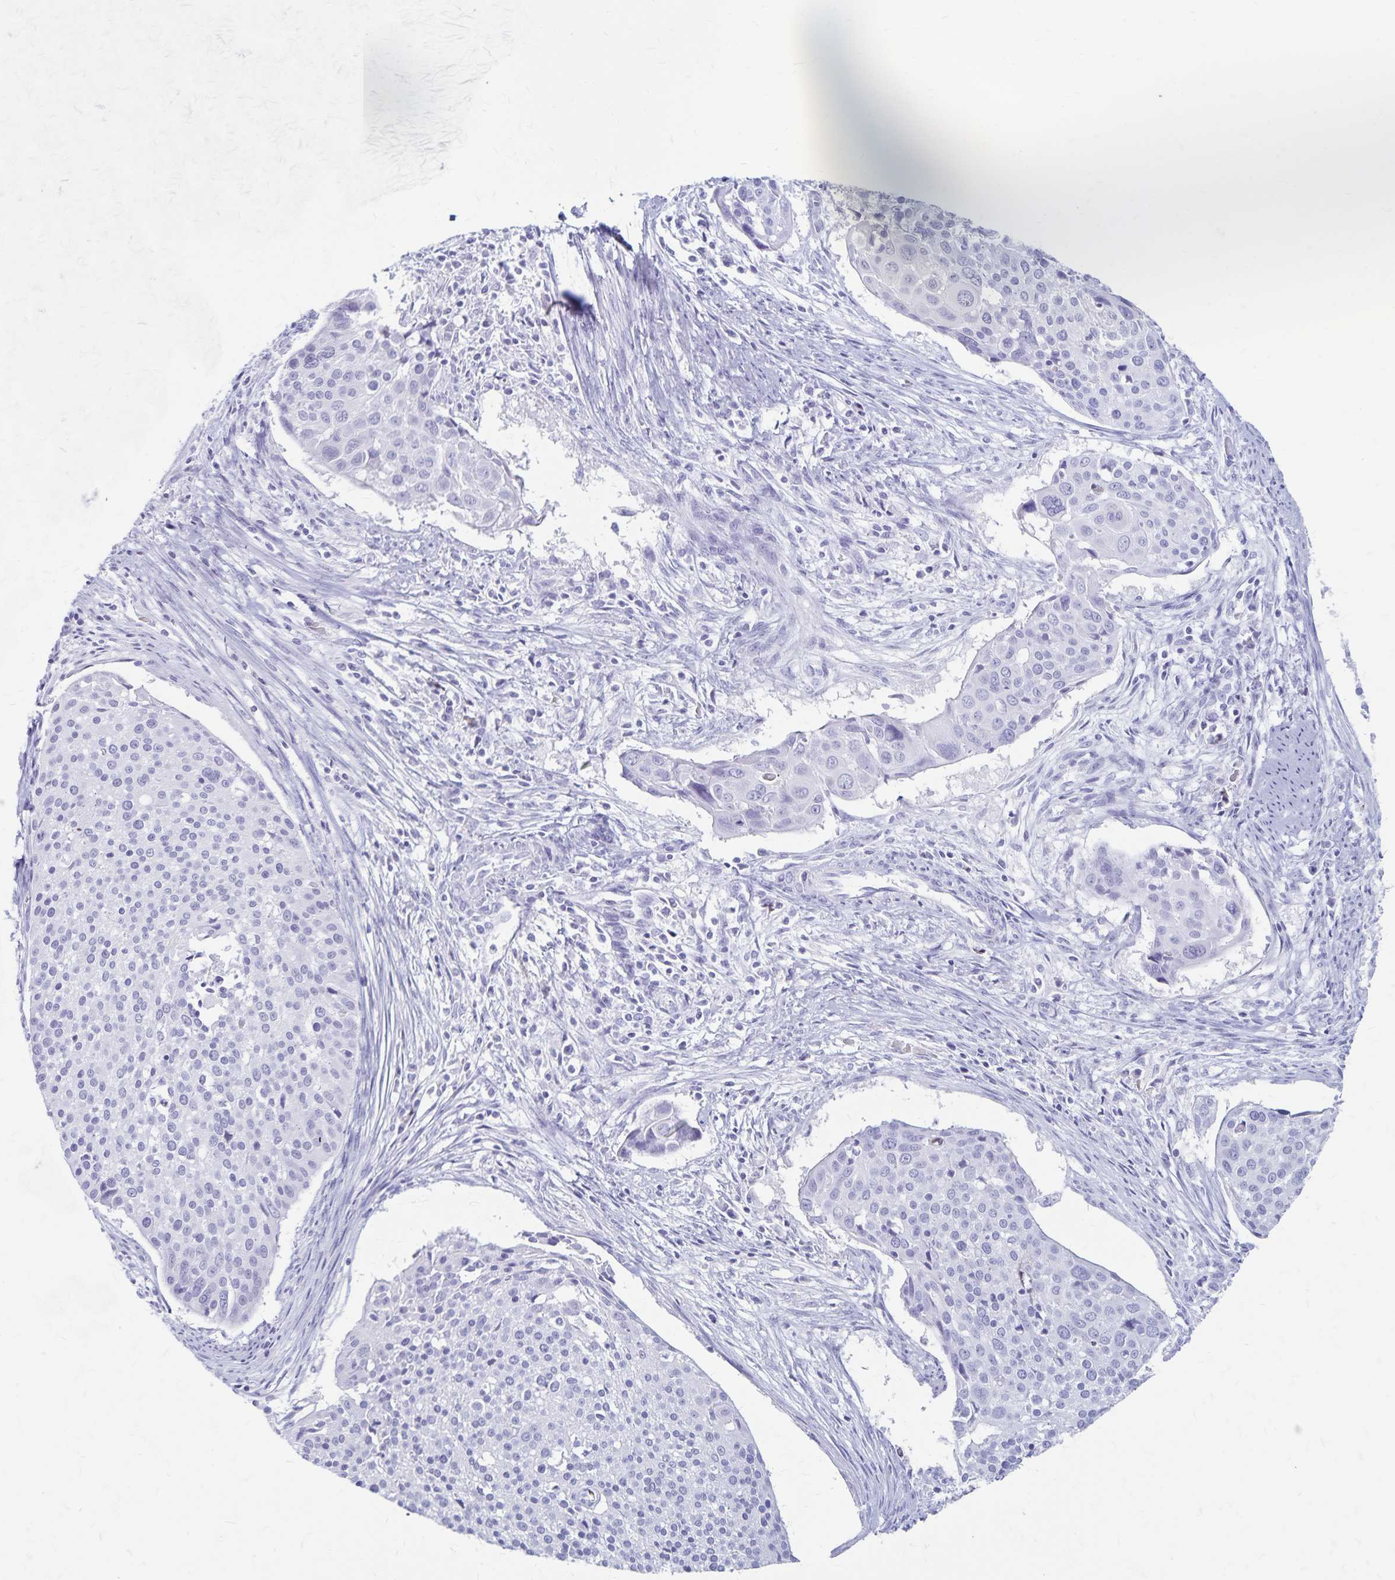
{"staining": {"intensity": "negative", "quantity": "none", "location": "none"}, "tissue": "cervical cancer", "cell_type": "Tumor cells", "image_type": "cancer", "snomed": [{"axis": "morphology", "description": "Squamous cell carcinoma, NOS"}, {"axis": "topography", "description": "Cervix"}], "caption": "IHC of cervical cancer (squamous cell carcinoma) shows no expression in tumor cells.", "gene": "GPBAR1", "patient": {"sex": "female", "age": 39}}